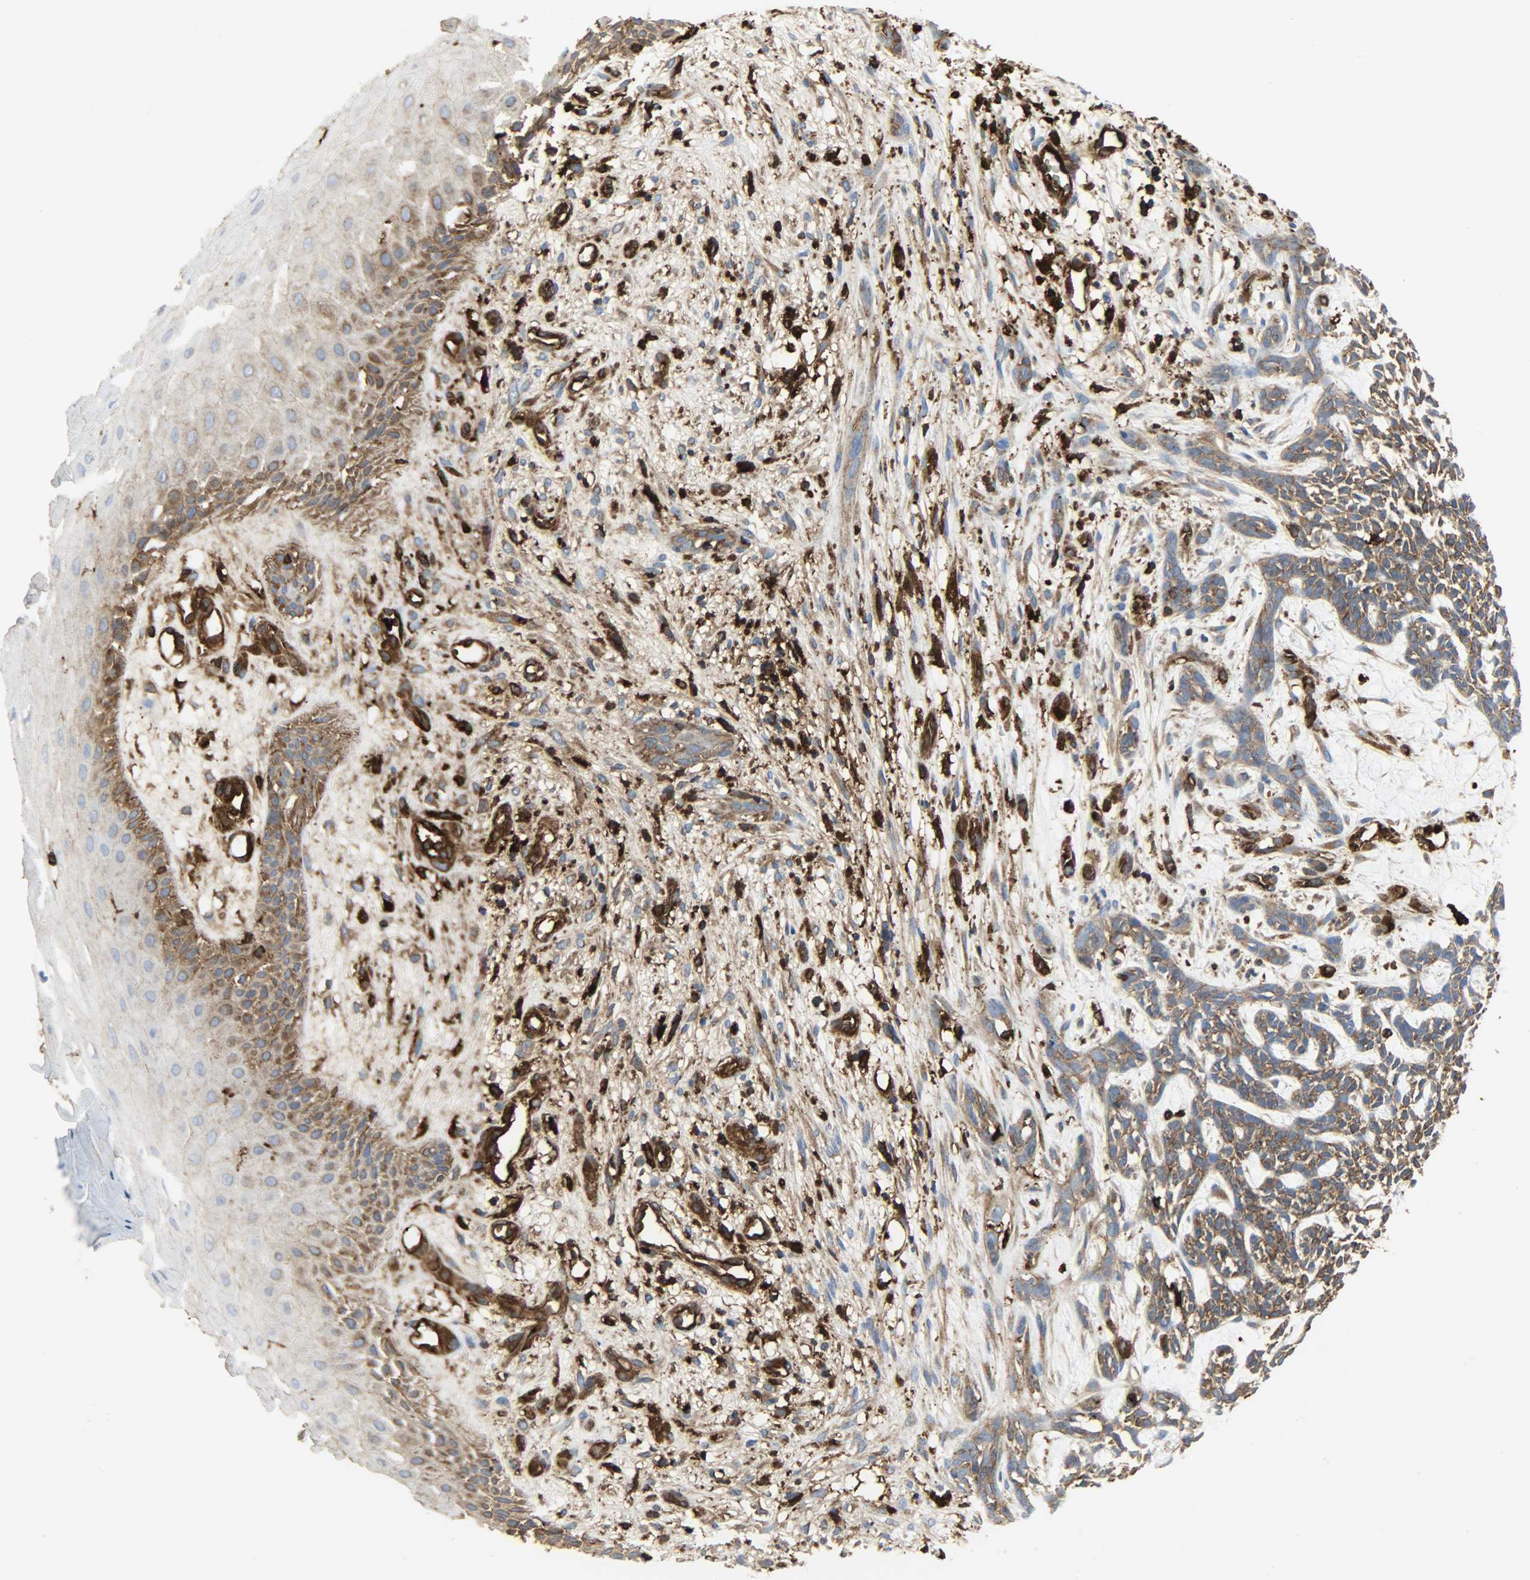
{"staining": {"intensity": "strong", "quantity": ">75%", "location": "cytoplasmic/membranous"}, "tissue": "skin cancer", "cell_type": "Tumor cells", "image_type": "cancer", "snomed": [{"axis": "morphology", "description": "Basal cell carcinoma"}, {"axis": "topography", "description": "Skin"}], "caption": "The immunohistochemical stain shows strong cytoplasmic/membranous staining in tumor cells of skin cancer tissue. The protein of interest is shown in brown color, while the nuclei are stained blue.", "gene": "VASP", "patient": {"sex": "female", "age": 84}}